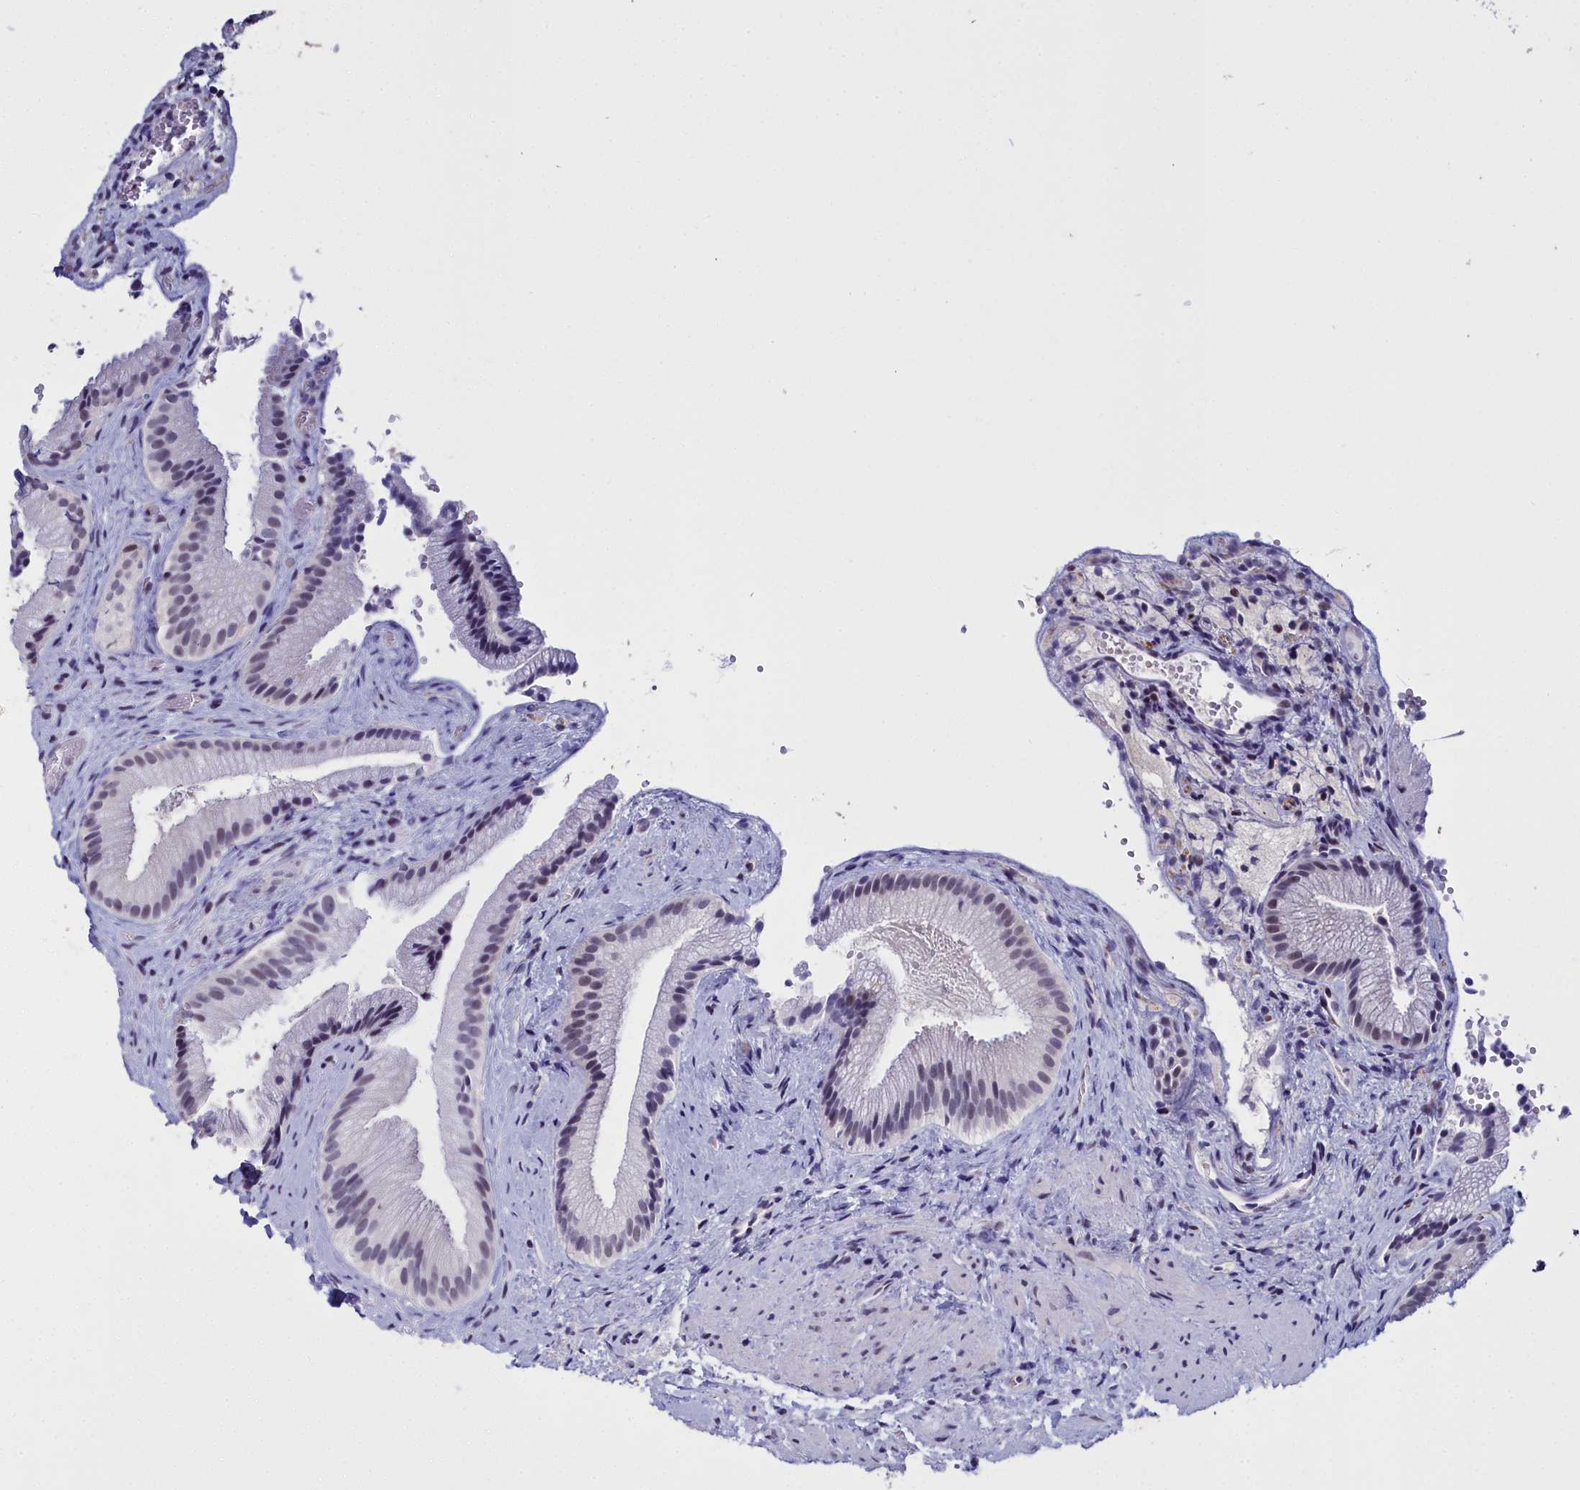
{"staining": {"intensity": "moderate", "quantity": "25%-75%", "location": "cytoplasmic/membranous,nuclear"}, "tissue": "gallbladder", "cell_type": "Glandular cells", "image_type": "normal", "snomed": [{"axis": "morphology", "description": "Normal tissue, NOS"}, {"axis": "morphology", "description": "Inflammation, NOS"}, {"axis": "topography", "description": "Gallbladder"}], "caption": "Immunohistochemical staining of unremarkable human gallbladder reveals medium levels of moderate cytoplasmic/membranous,nuclear expression in about 25%-75% of glandular cells.", "gene": "CCDC97", "patient": {"sex": "male", "age": 51}}